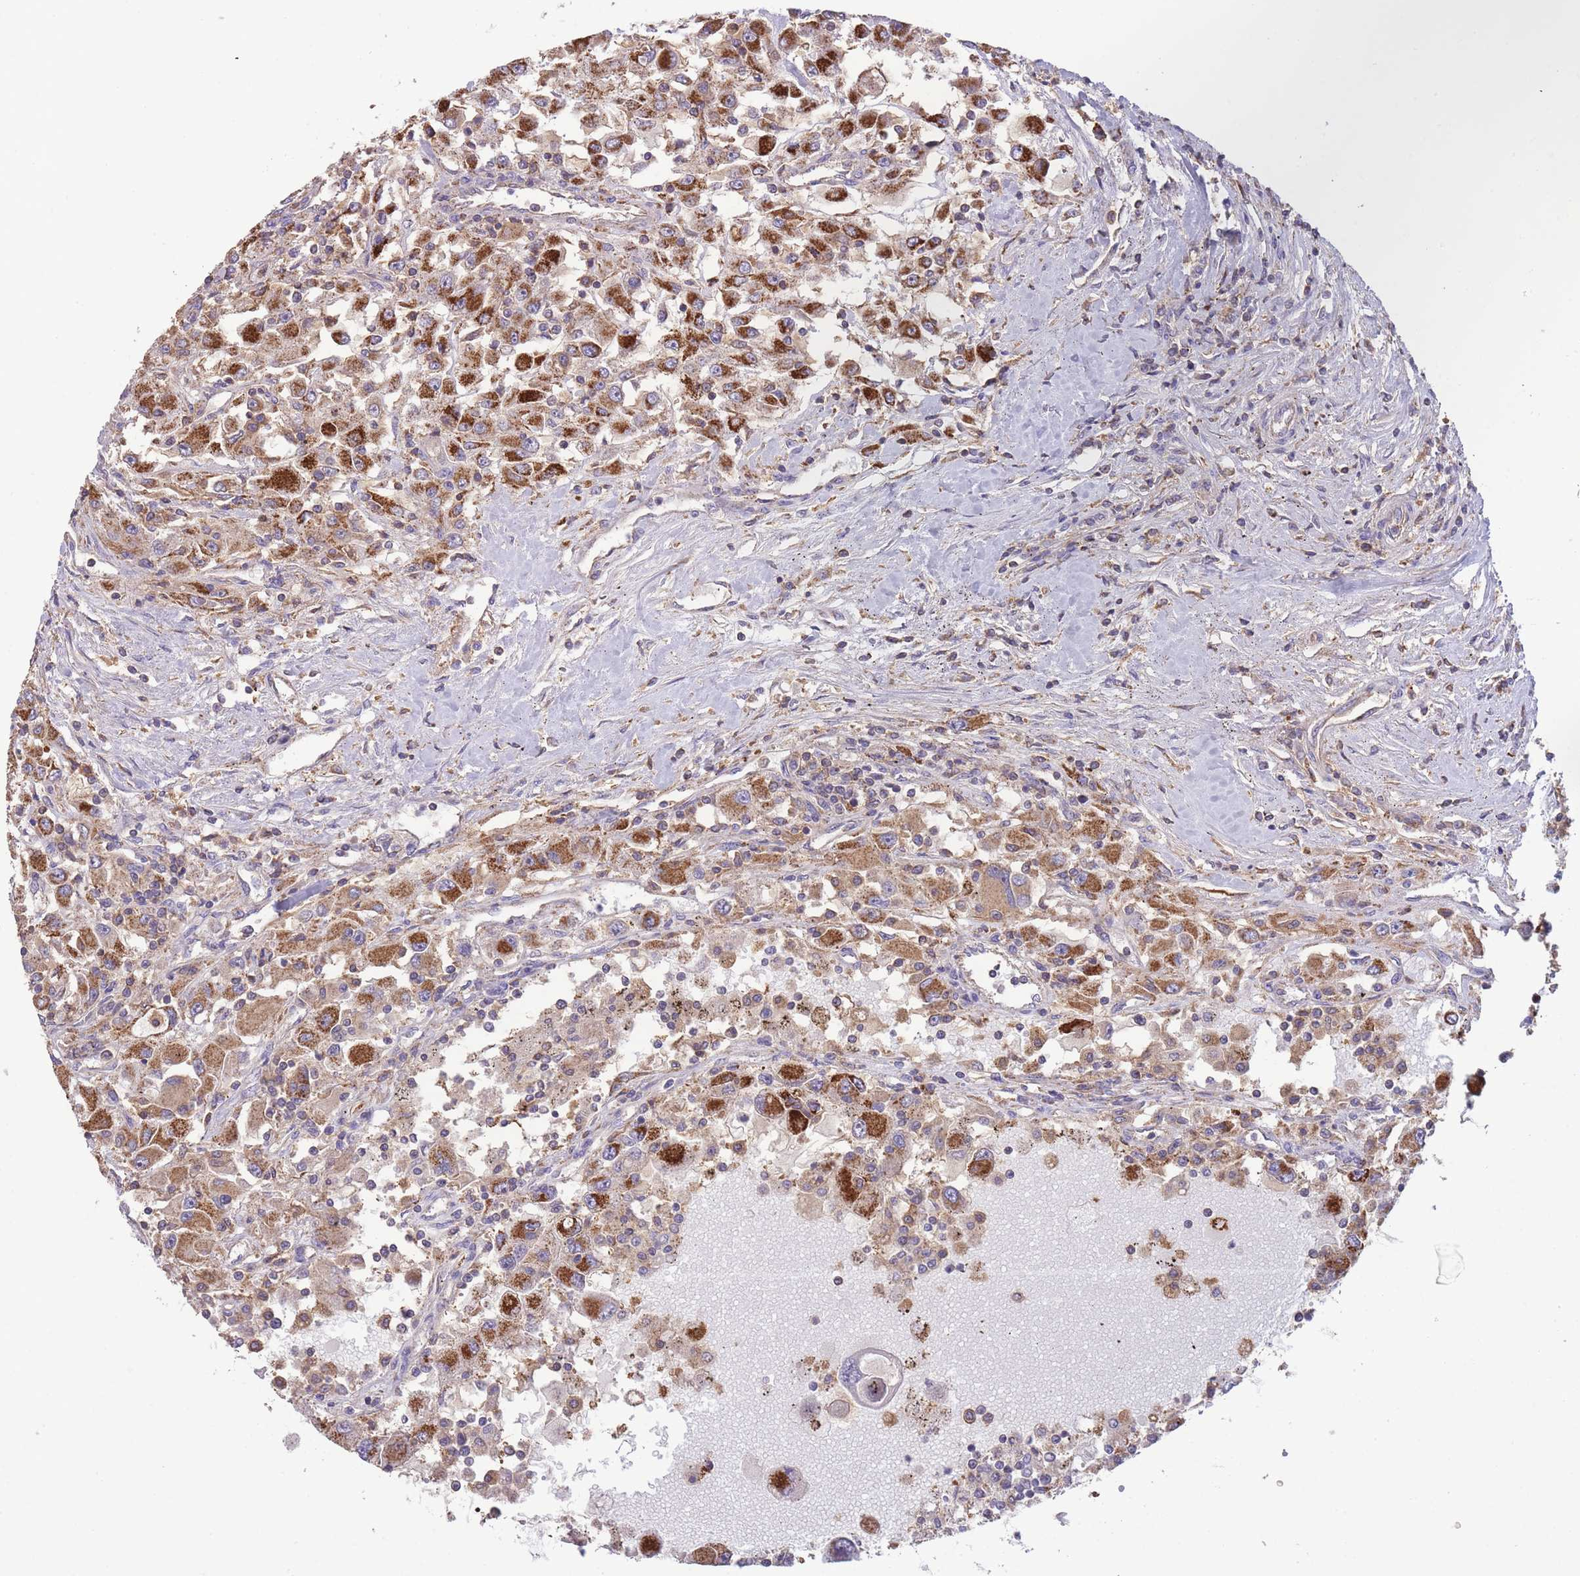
{"staining": {"intensity": "strong", "quantity": ">75%", "location": "cytoplasmic/membranous"}, "tissue": "renal cancer", "cell_type": "Tumor cells", "image_type": "cancer", "snomed": [{"axis": "morphology", "description": "Adenocarcinoma, NOS"}, {"axis": "topography", "description": "Kidney"}], "caption": "Tumor cells demonstrate high levels of strong cytoplasmic/membranous expression in about >75% of cells in human adenocarcinoma (renal).", "gene": "SLC25A42", "patient": {"sex": "female", "age": 67}}